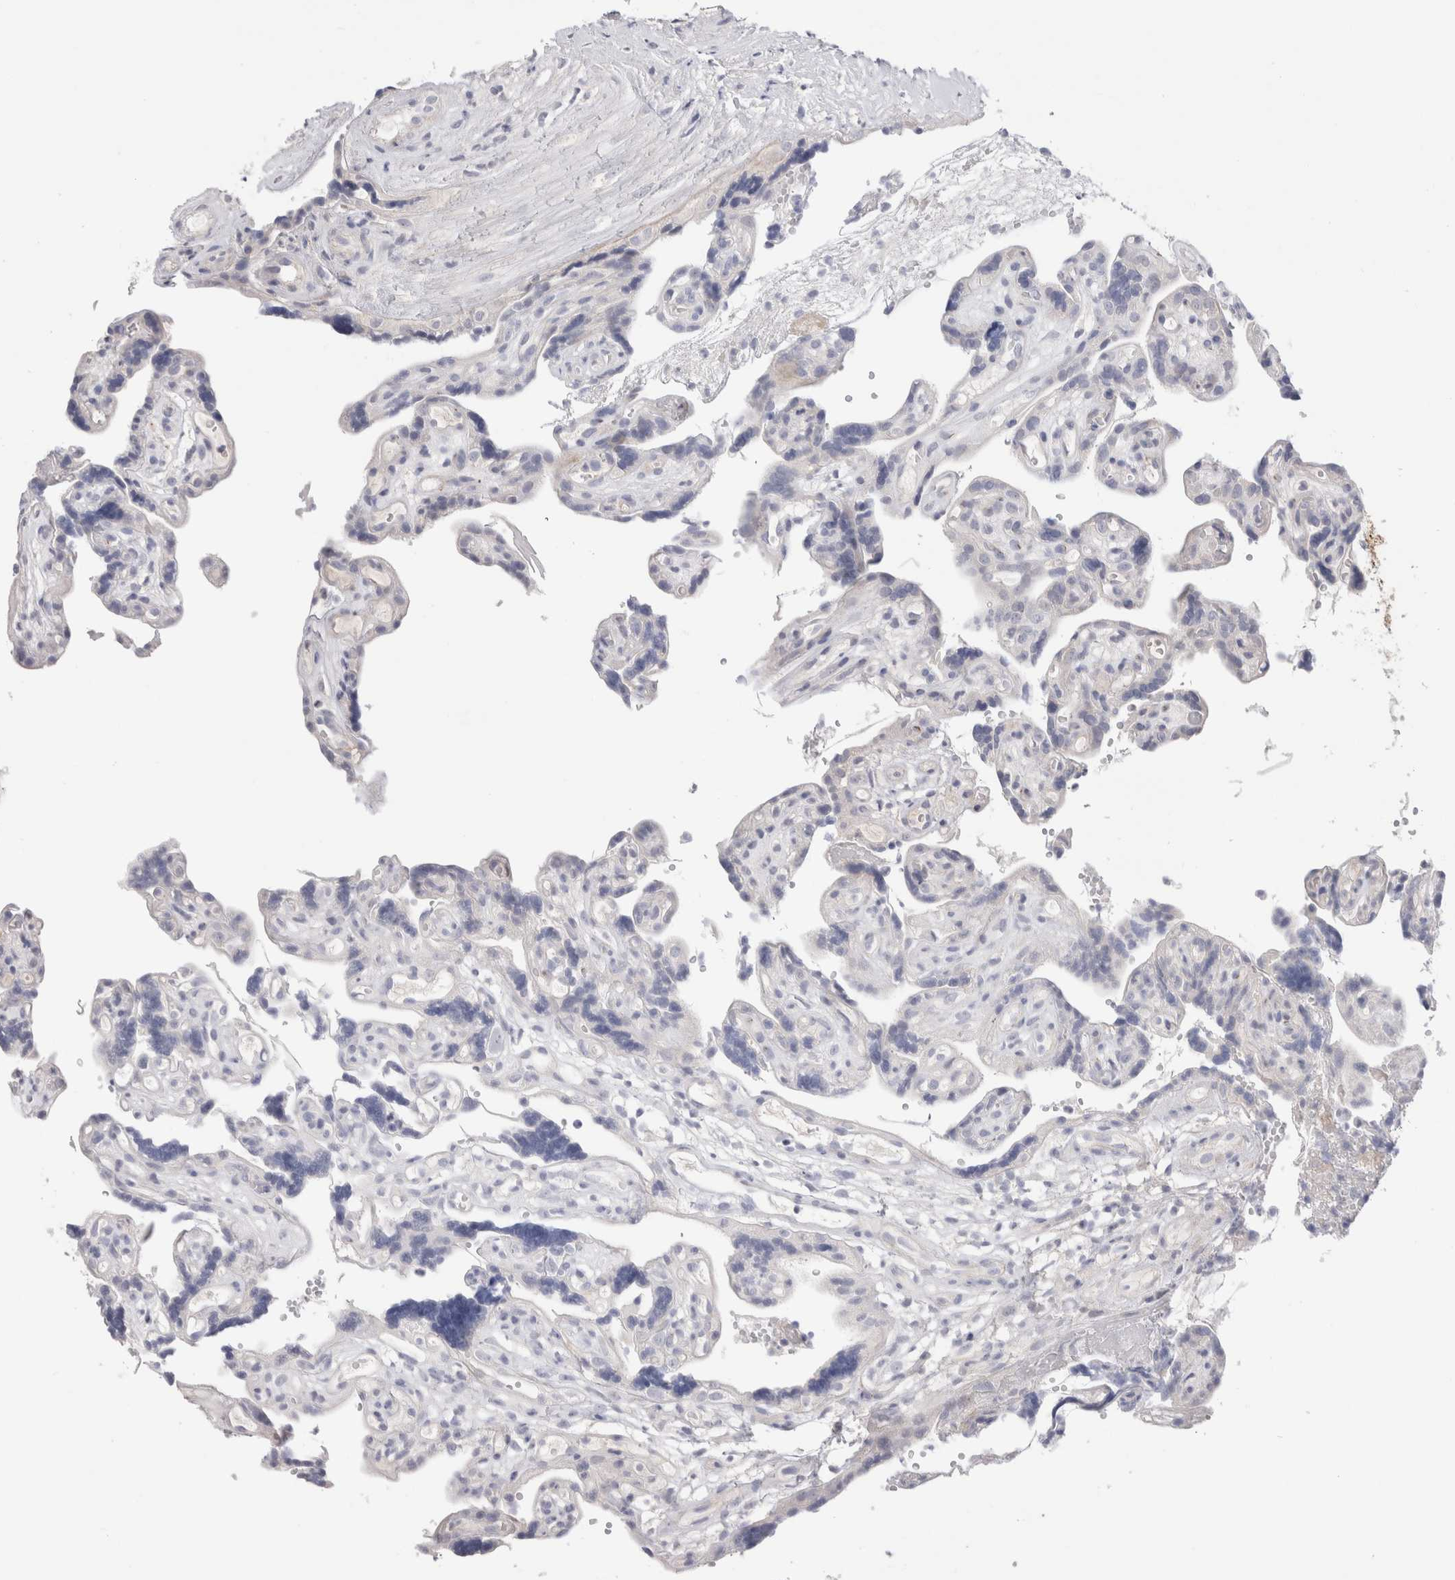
{"staining": {"intensity": "weak", "quantity": "<25%", "location": "cytoplasmic/membranous"}, "tissue": "placenta", "cell_type": "Decidual cells", "image_type": "normal", "snomed": [{"axis": "morphology", "description": "Normal tissue, NOS"}, {"axis": "topography", "description": "Placenta"}], "caption": "Immunohistochemistry image of normal placenta: human placenta stained with DAB (3,3'-diaminobenzidine) demonstrates no significant protein expression in decidual cells. Brightfield microscopy of immunohistochemistry (IHC) stained with DAB (brown) and hematoxylin (blue), captured at high magnification.", "gene": "SPINK2", "patient": {"sex": "female", "age": 30}}